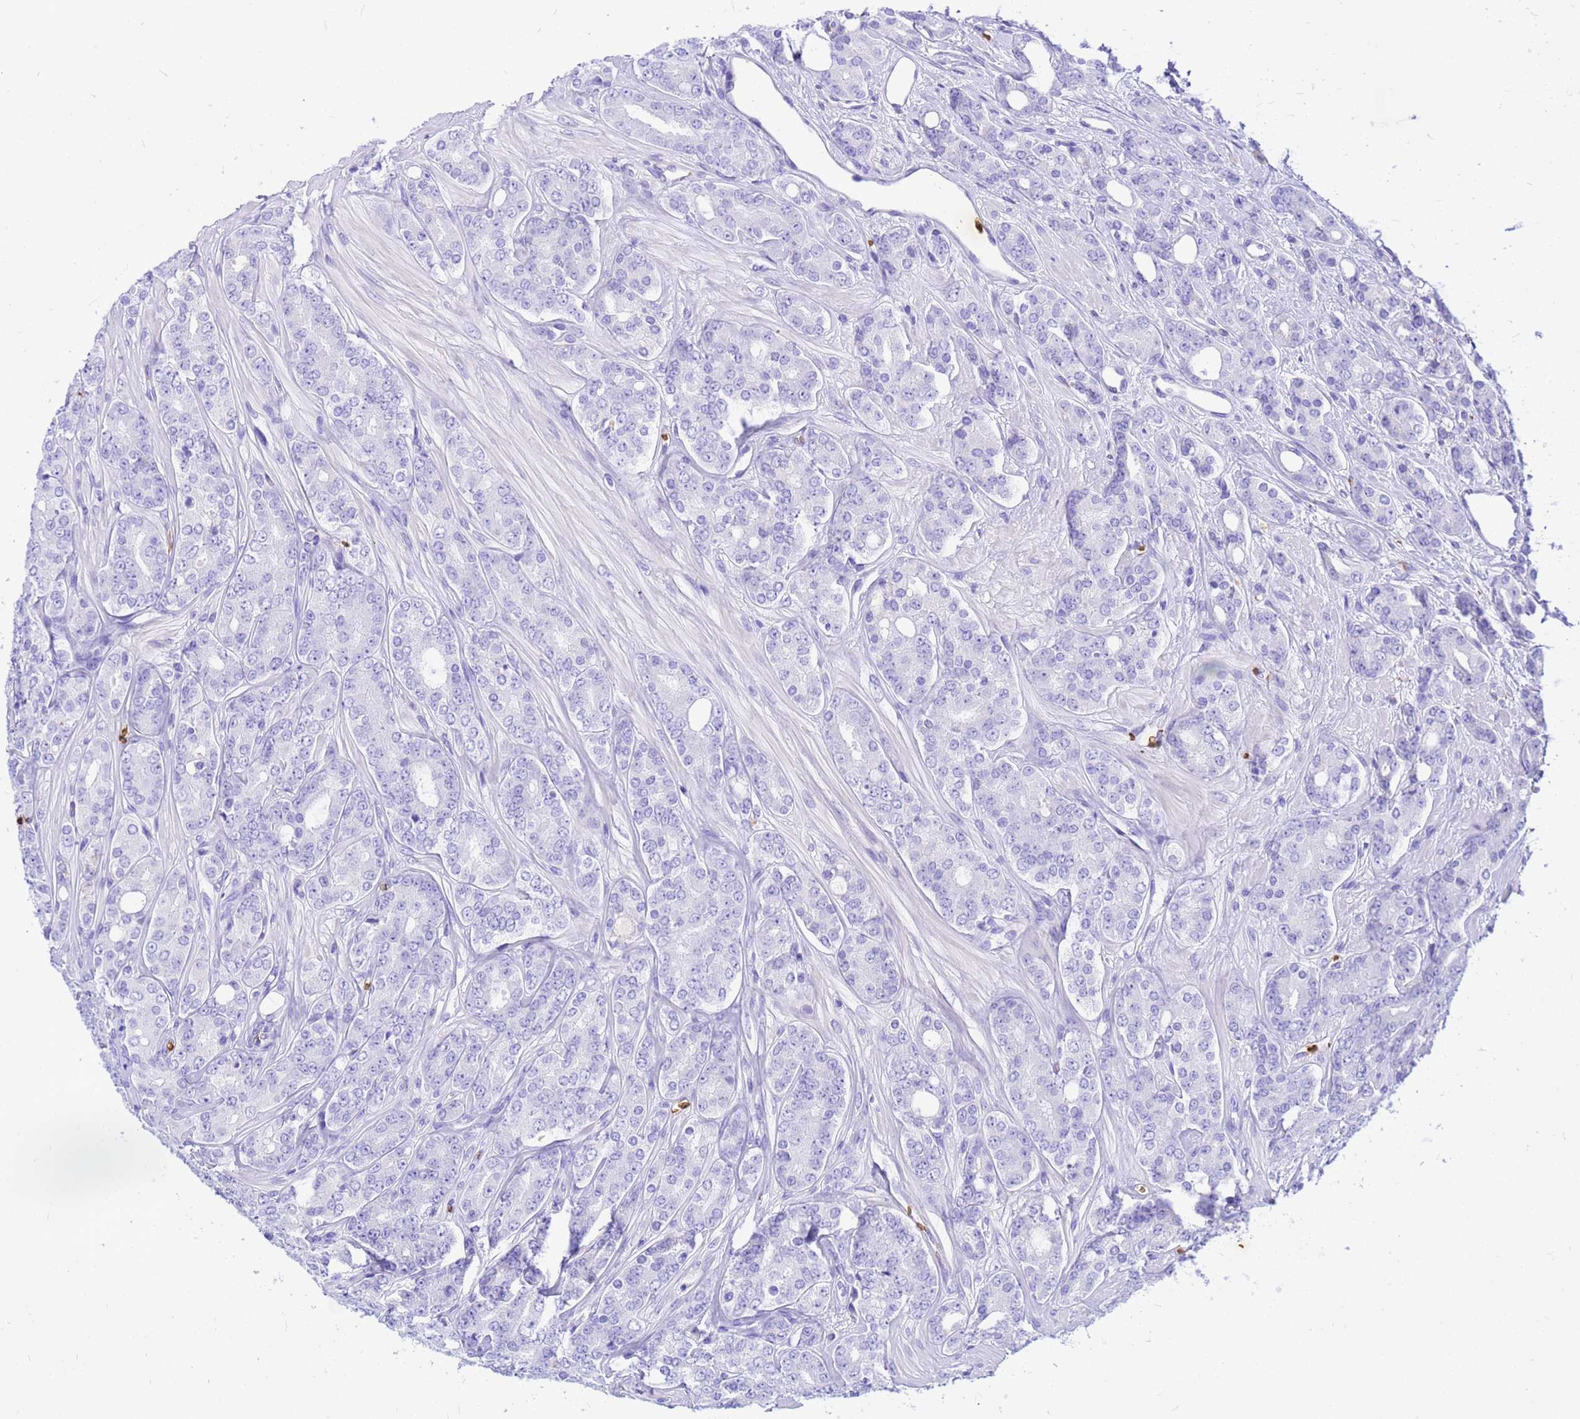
{"staining": {"intensity": "negative", "quantity": "none", "location": "none"}, "tissue": "prostate cancer", "cell_type": "Tumor cells", "image_type": "cancer", "snomed": [{"axis": "morphology", "description": "Adenocarcinoma, High grade"}, {"axis": "topography", "description": "Prostate"}], "caption": "Tumor cells show no significant staining in prostate cancer (high-grade adenocarcinoma).", "gene": "HBA2", "patient": {"sex": "male", "age": 62}}